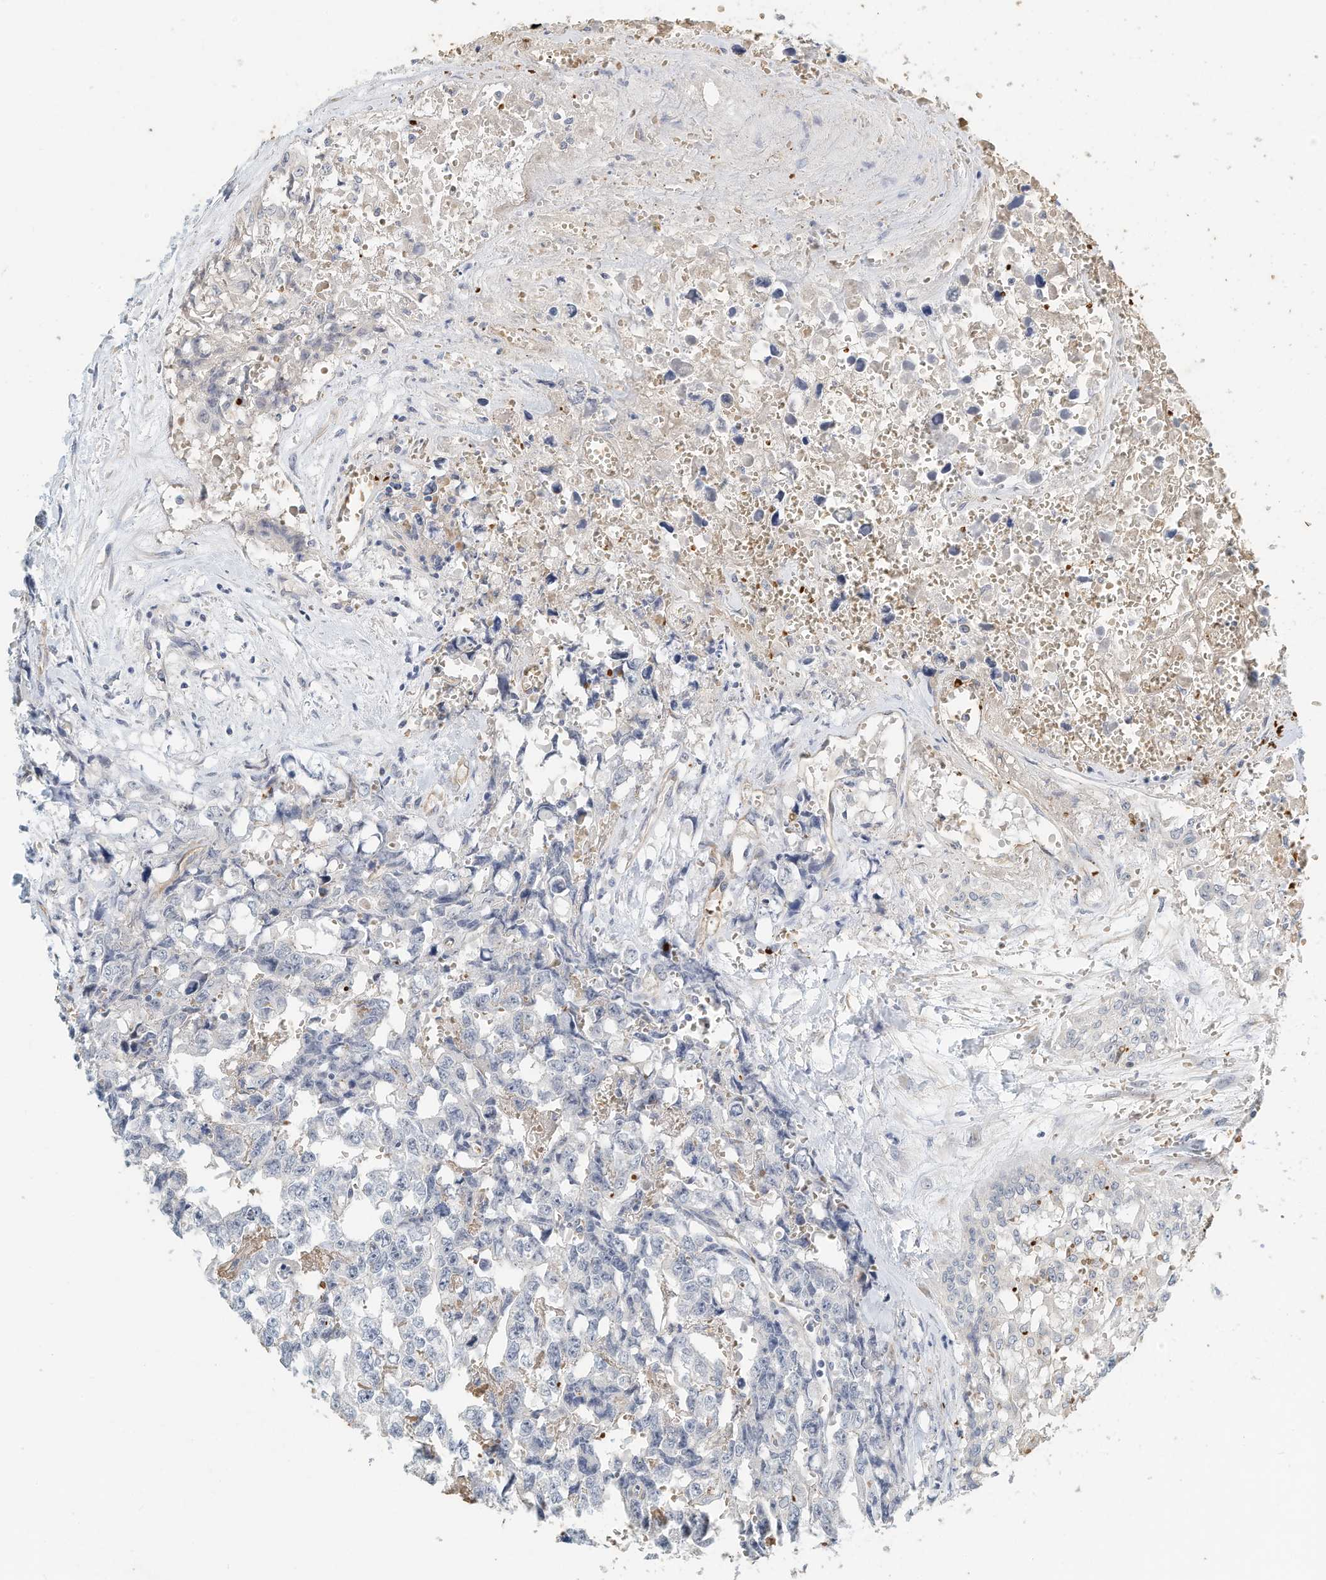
{"staining": {"intensity": "negative", "quantity": "none", "location": "none"}, "tissue": "testis cancer", "cell_type": "Tumor cells", "image_type": "cancer", "snomed": [{"axis": "morphology", "description": "Carcinoma, Embryonal, NOS"}, {"axis": "topography", "description": "Testis"}], "caption": "IHC of human testis embryonal carcinoma exhibits no expression in tumor cells.", "gene": "RCAN3", "patient": {"sex": "male", "age": 31}}